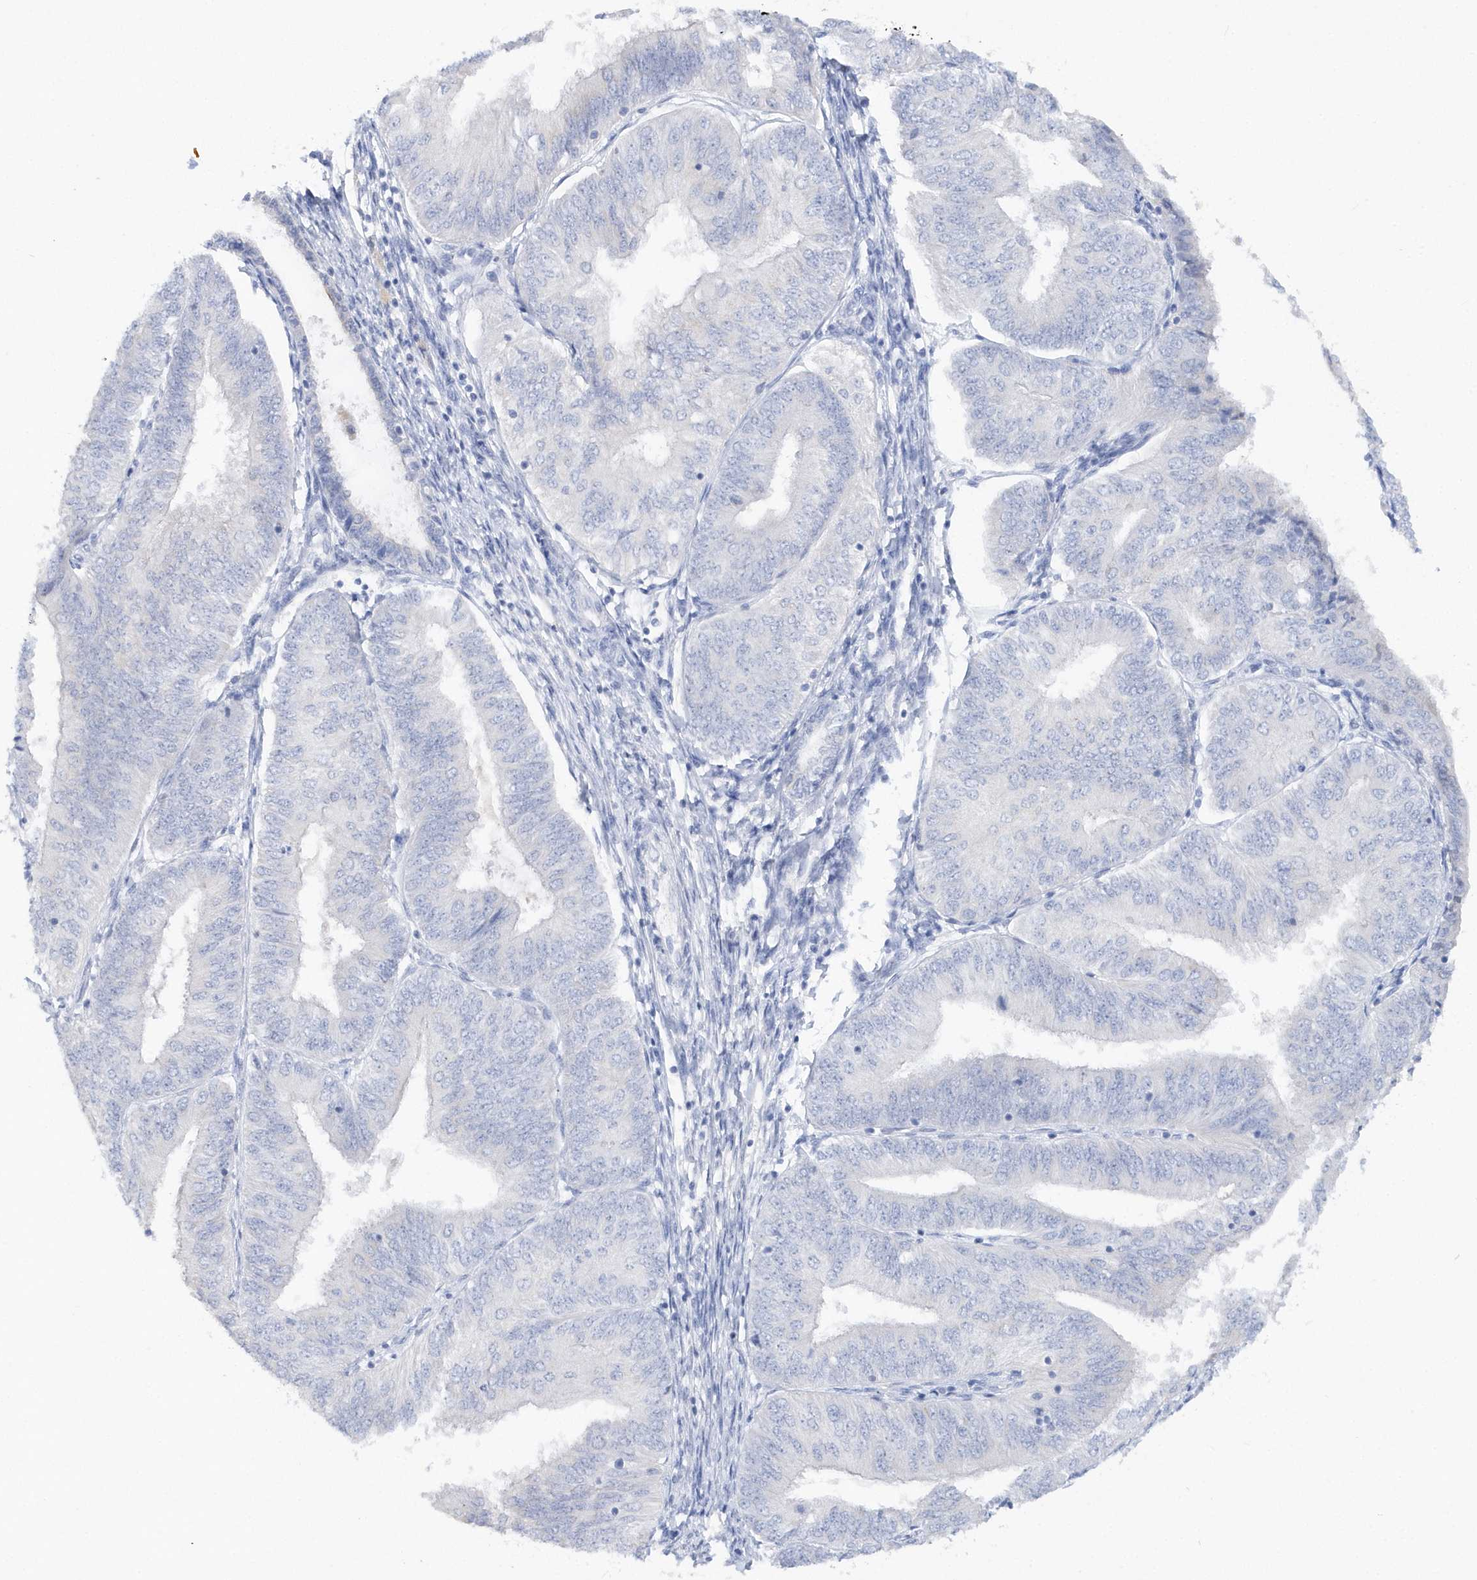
{"staining": {"intensity": "negative", "quantity": "none", "location": "none"}, "tissue": "endometrial cancer", "cell_type": "Tumor cells", "image_type": "cancer", "snomed": [{"axis": "morphology", "description": "Adenocarcinoma, NOS"}, {"axis": "topography", "description": "Endometrium"}], "caption": "An IHC image of adenocarcinoma (endometrial) is shown. There is no staining in tumor cells of adenocarcinoma (endometrial).", "gene": "RPE", "patient": {"sex": "female", "age": 58}}